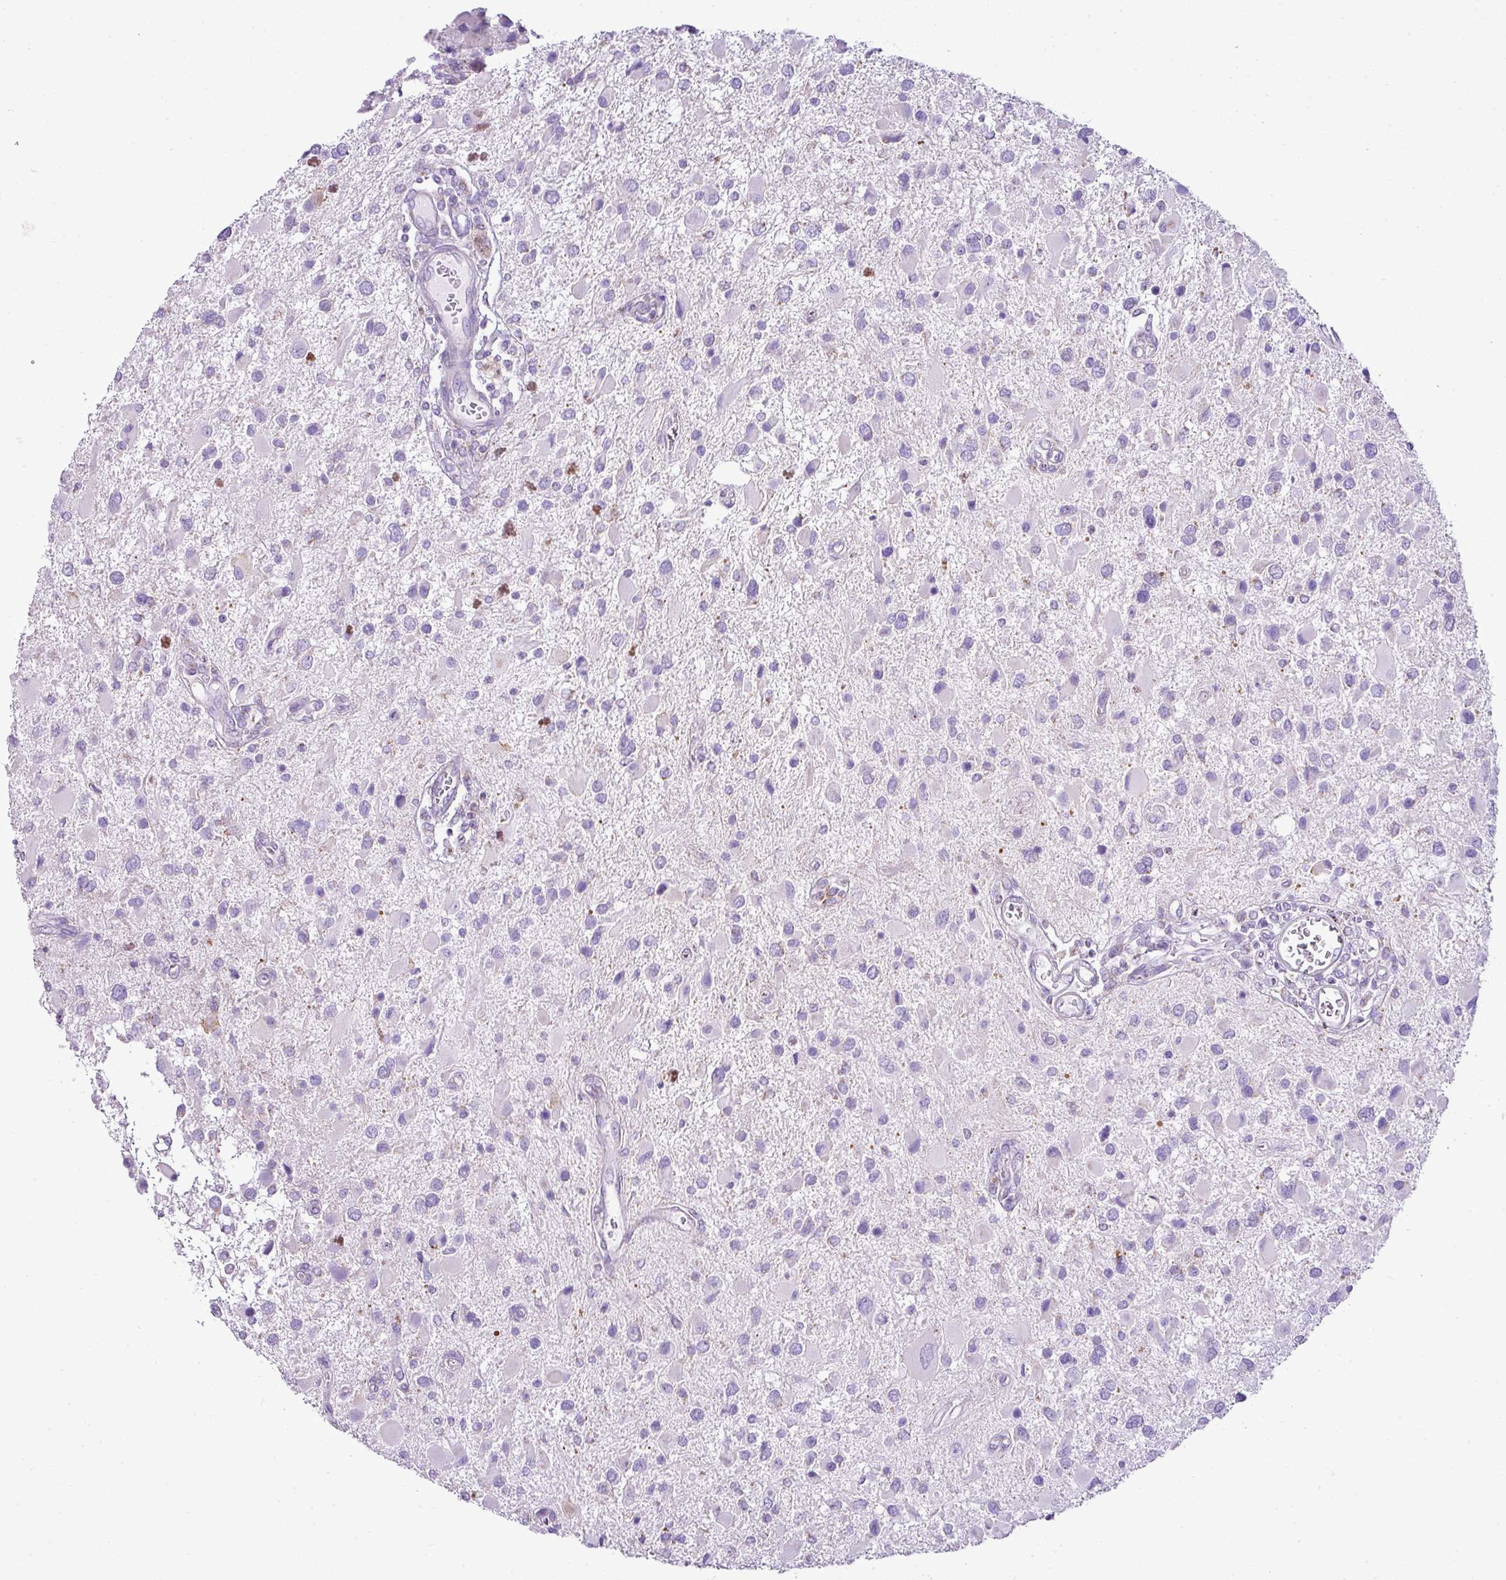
{"staining": {"intensity": "negative", "quantity": "none", "location": "none"}, "tissue": "glioma", "cell_type": "Tumor cells", "image_type": "cancer", "snomed": [{"axis": "morphology", "description": "Glioma, malignant, High grade"}, {"axis": "topography", "description": "Brain"}], "caption": "Immunohistochemistry of human glioma exhibits no staining in tumor cells.", "gene": "PGAP4", "patient": {"sex": "male", "age": 53}}